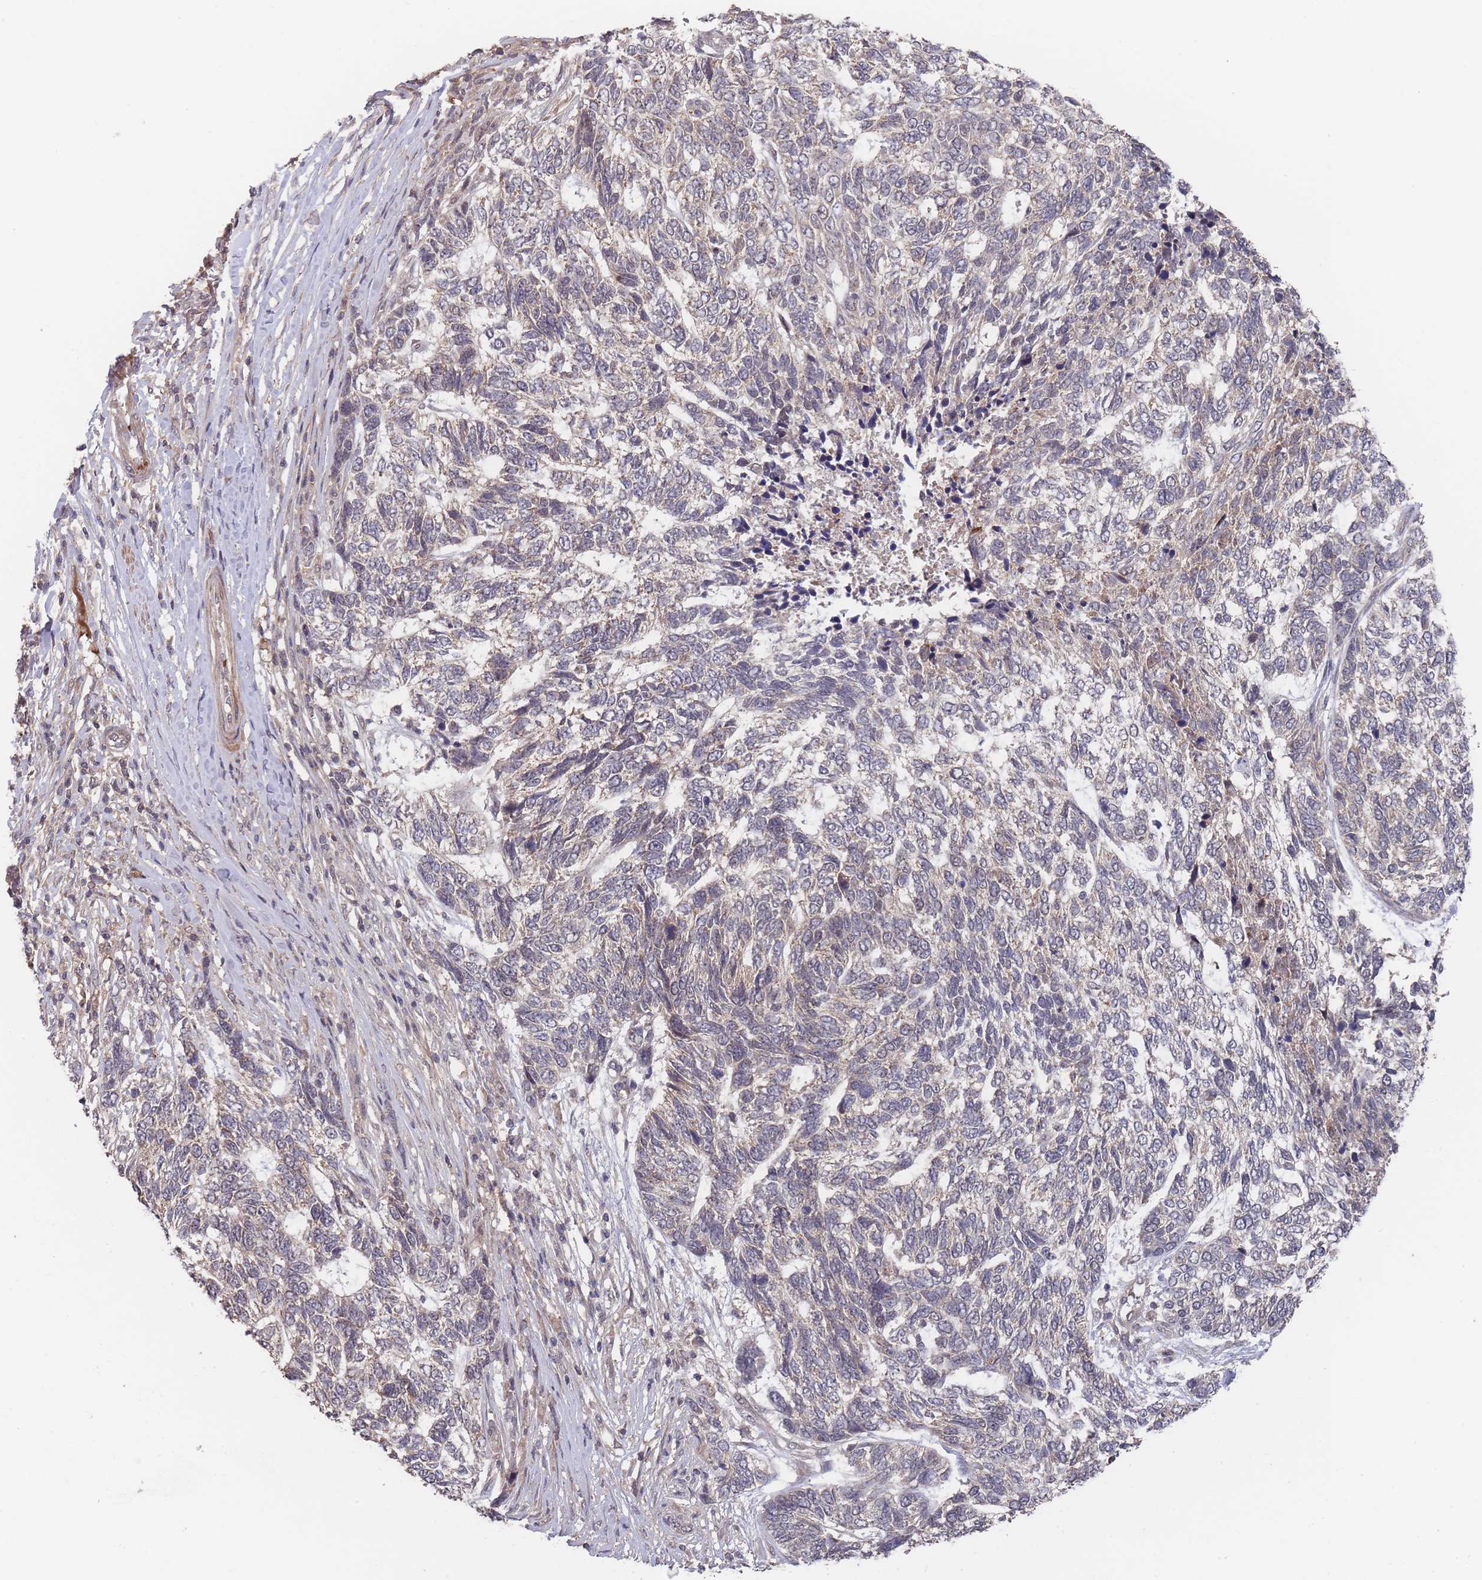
{"staining": {"intensity": "weak", "quantity": "<25%", "location": "cytoplasmic/membranous"}, "tissue": "skin cancer", "cell_type": "Tumor cells", "image_type": "cancer", "snomed": [{"axis": "morphology", "description": "Basal cell carcinoma"}, {"axis": "topography", "description": "Skin"}], "caption": "Immunohistochemistry (IHC) micrograph of basal cell carcinoma (skin) stained for a protein (brown), which reveals no staining in tumor cells.", "gene": "SF3B1", "patient": {"sex": "female", "age": 65}}